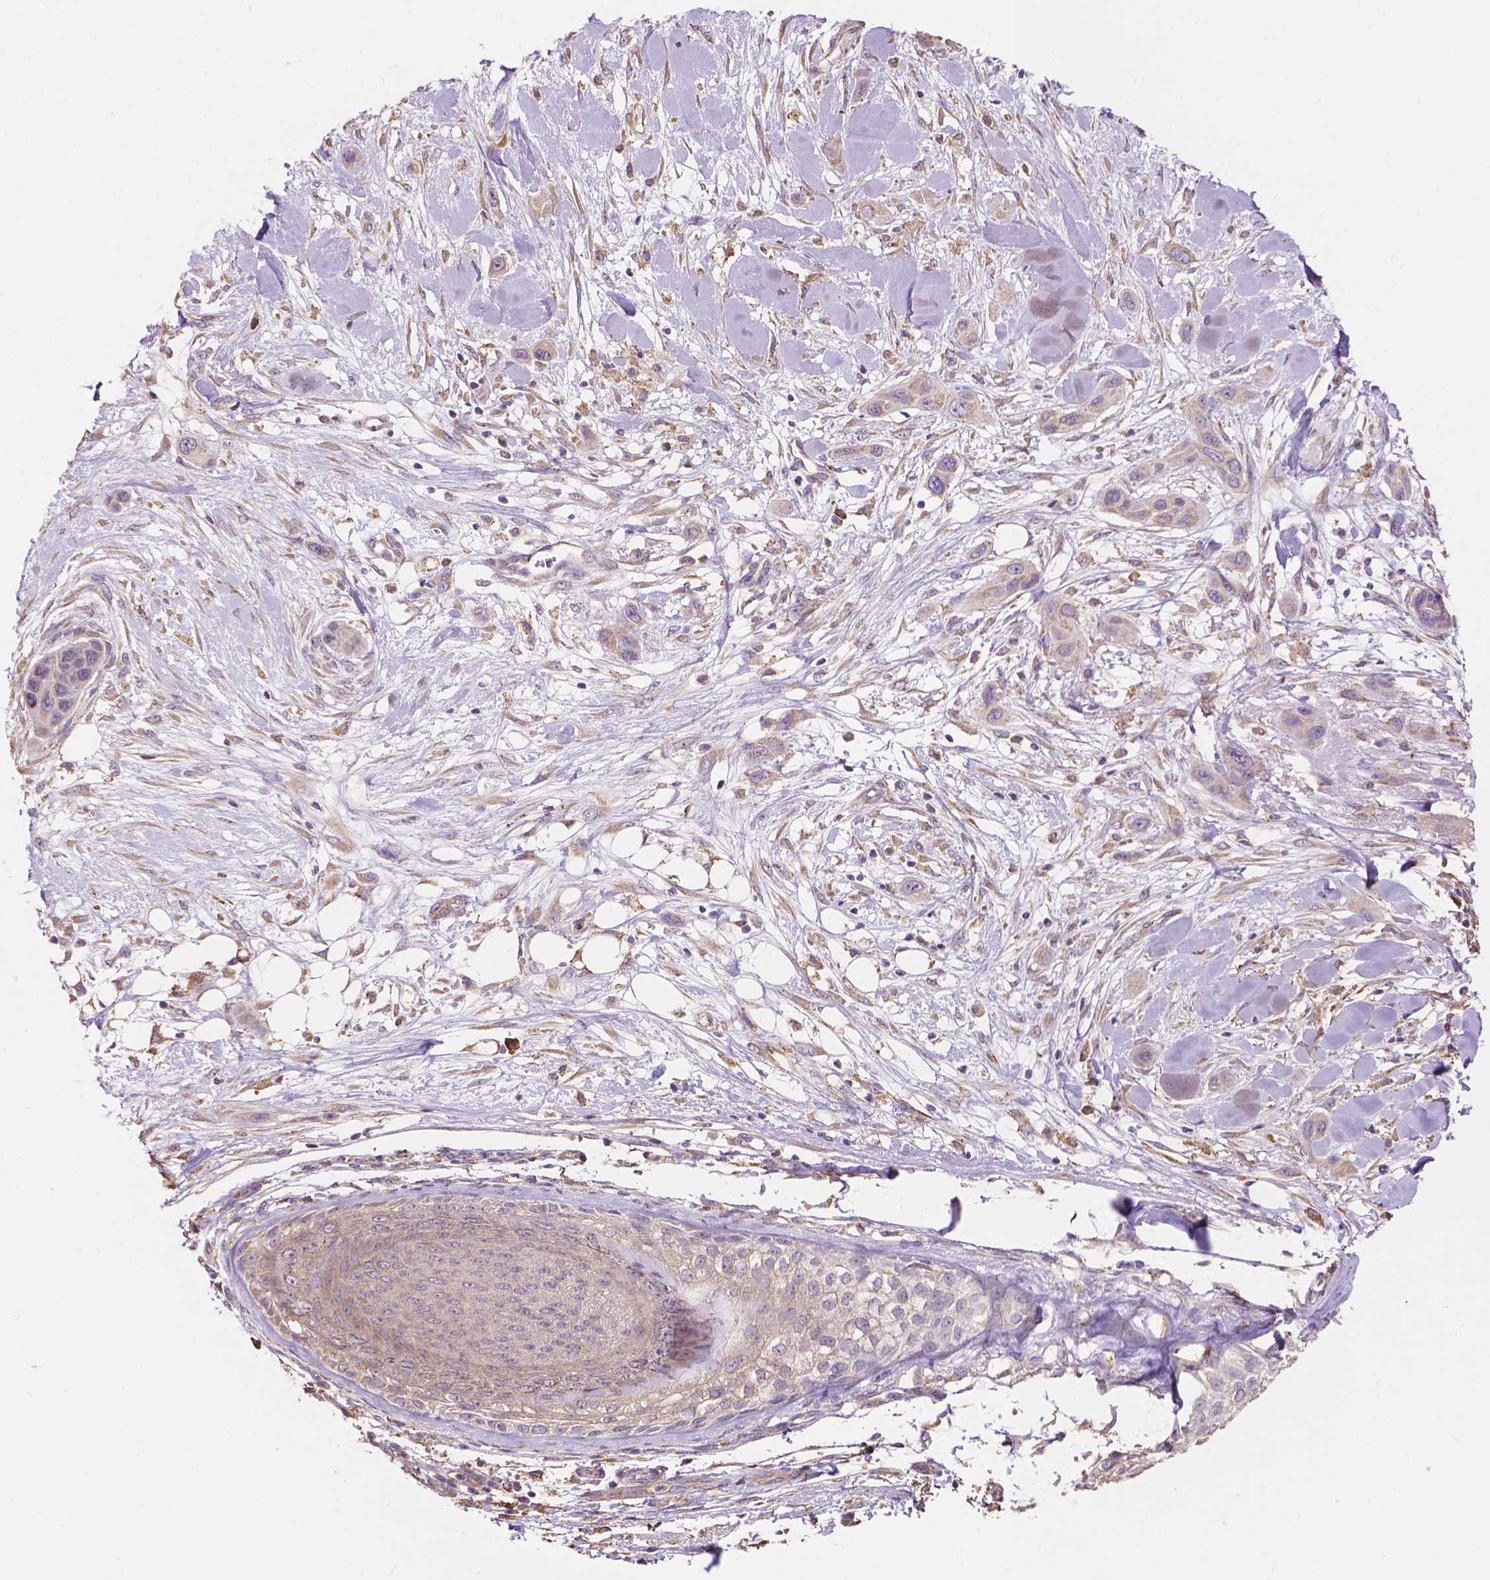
{"staining": {"intensity": "negative", "quantity": "none", "location": "none"}, "tissue": "skin cancer", "cell_type": "Tumor cells", "image_type": "cancer", "snomed": [{"axis": "morphology", "description": "Squamous cell carcinoma, NOS"}, {"axis": "topography", "description": "Skin"}], "caption": "This photomicrograph is of squamous cell carcinoma (skin) stained with IHC to label a protein in brown with the nuclei are counter-stained blue. There is no positivity in tumor cells.", "gene": "PPP2R5E", "patient": {"sex": "male", "age": 79}}